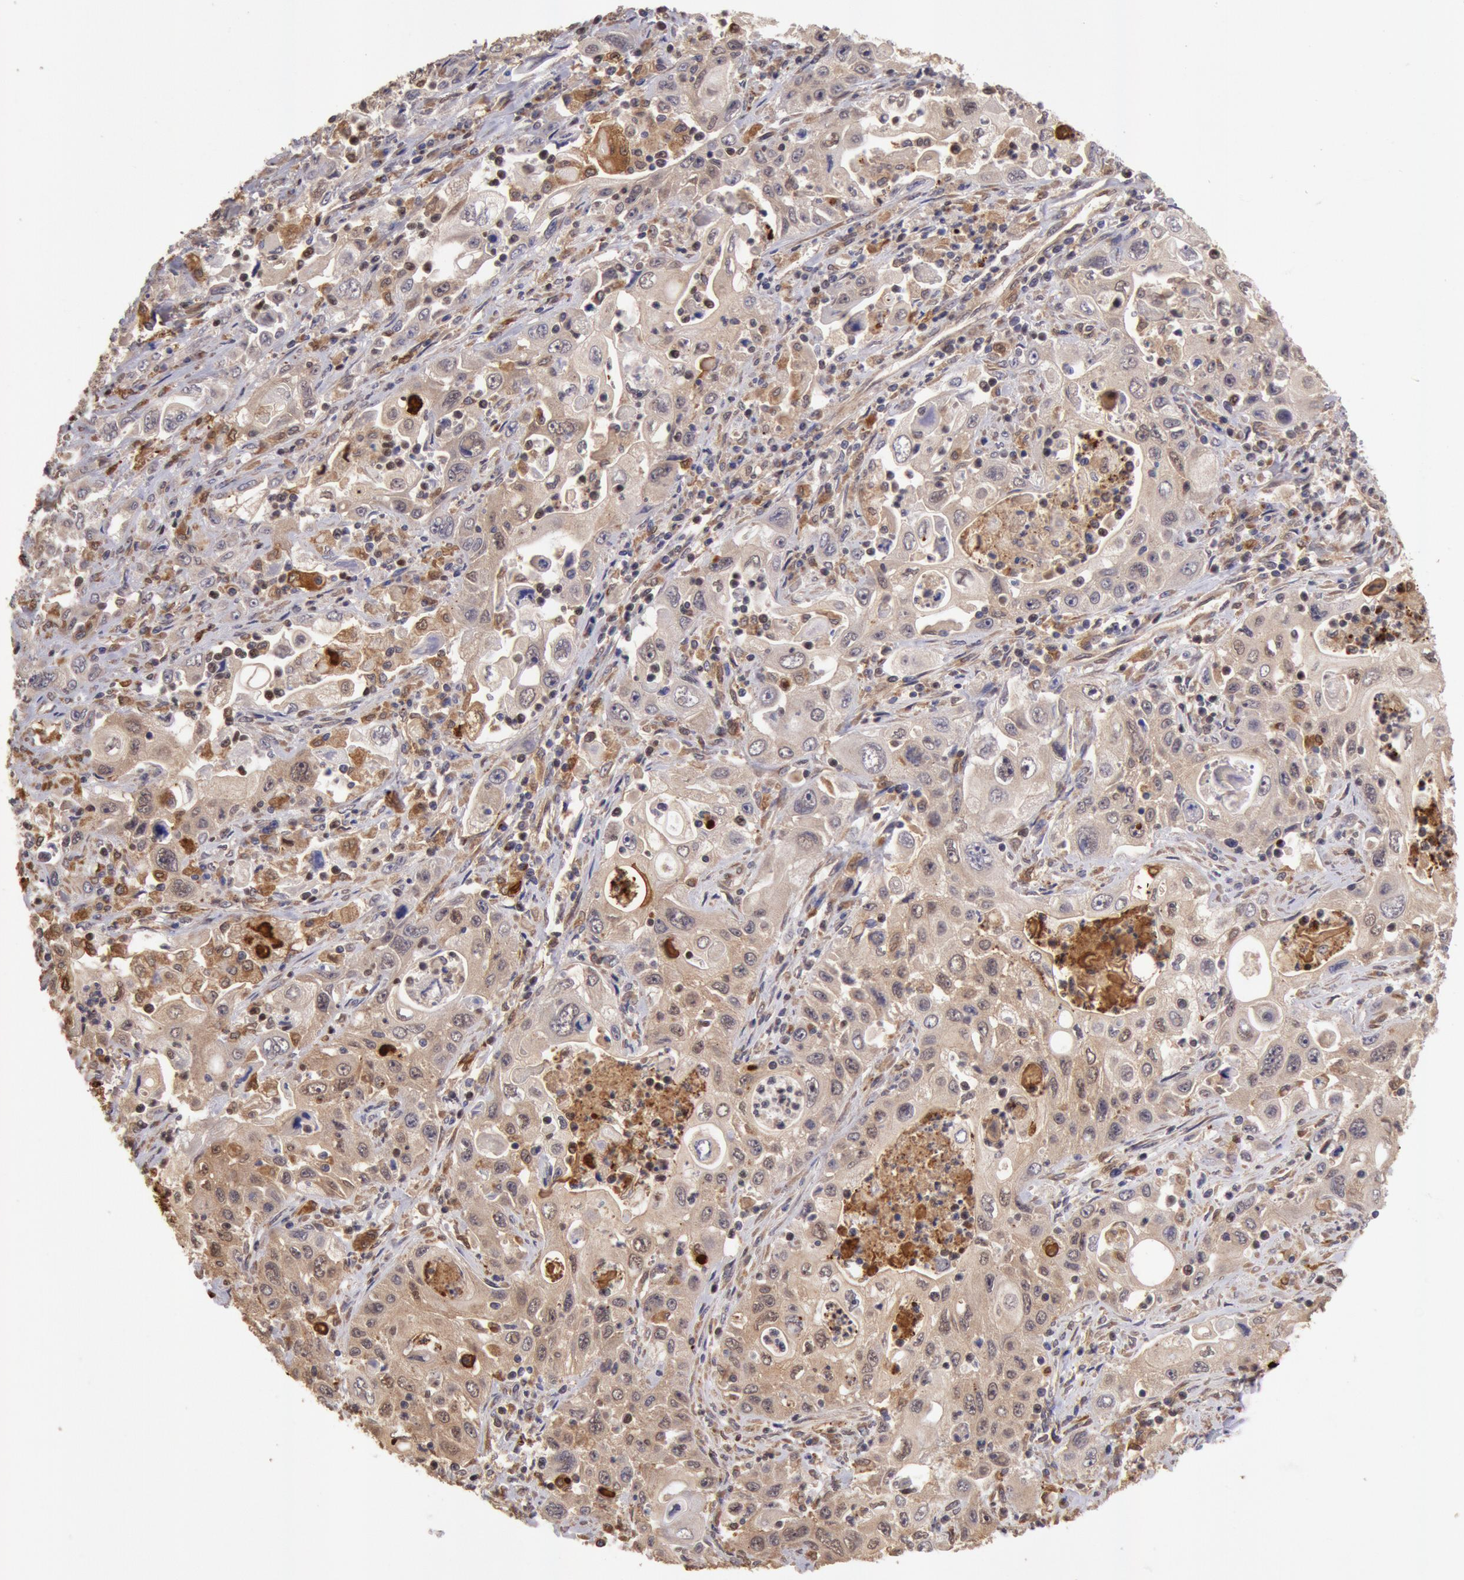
{"staining": {"intensity": "weak", "quantity": ">75%", "location": "cytoplasmic/membranous,nuclear"}, "tissue": "pancreatic cancer", "cell_type": "Tumor cells", "image_type": "cancer", "snomed": [{"axis": "morphology", "description": "Adenocarcinoma, NOS"}, {"axis": "topography", "description": "Pancreas"}], "caption": "Adenocarcinoma (pancreatic) stained with DAB IHC reveals low levels of weak cytoplasmic/membranous and nuclear expression in approximately >75% of tumor cells. The staining was performed using DAB (3,3'-diaminobenzidine), with brown indicating positive protein expression. Nuclei are stained blue with hematoxylin.", "gene": "COMT", "patient": {"sex": "male", "age": 70}}